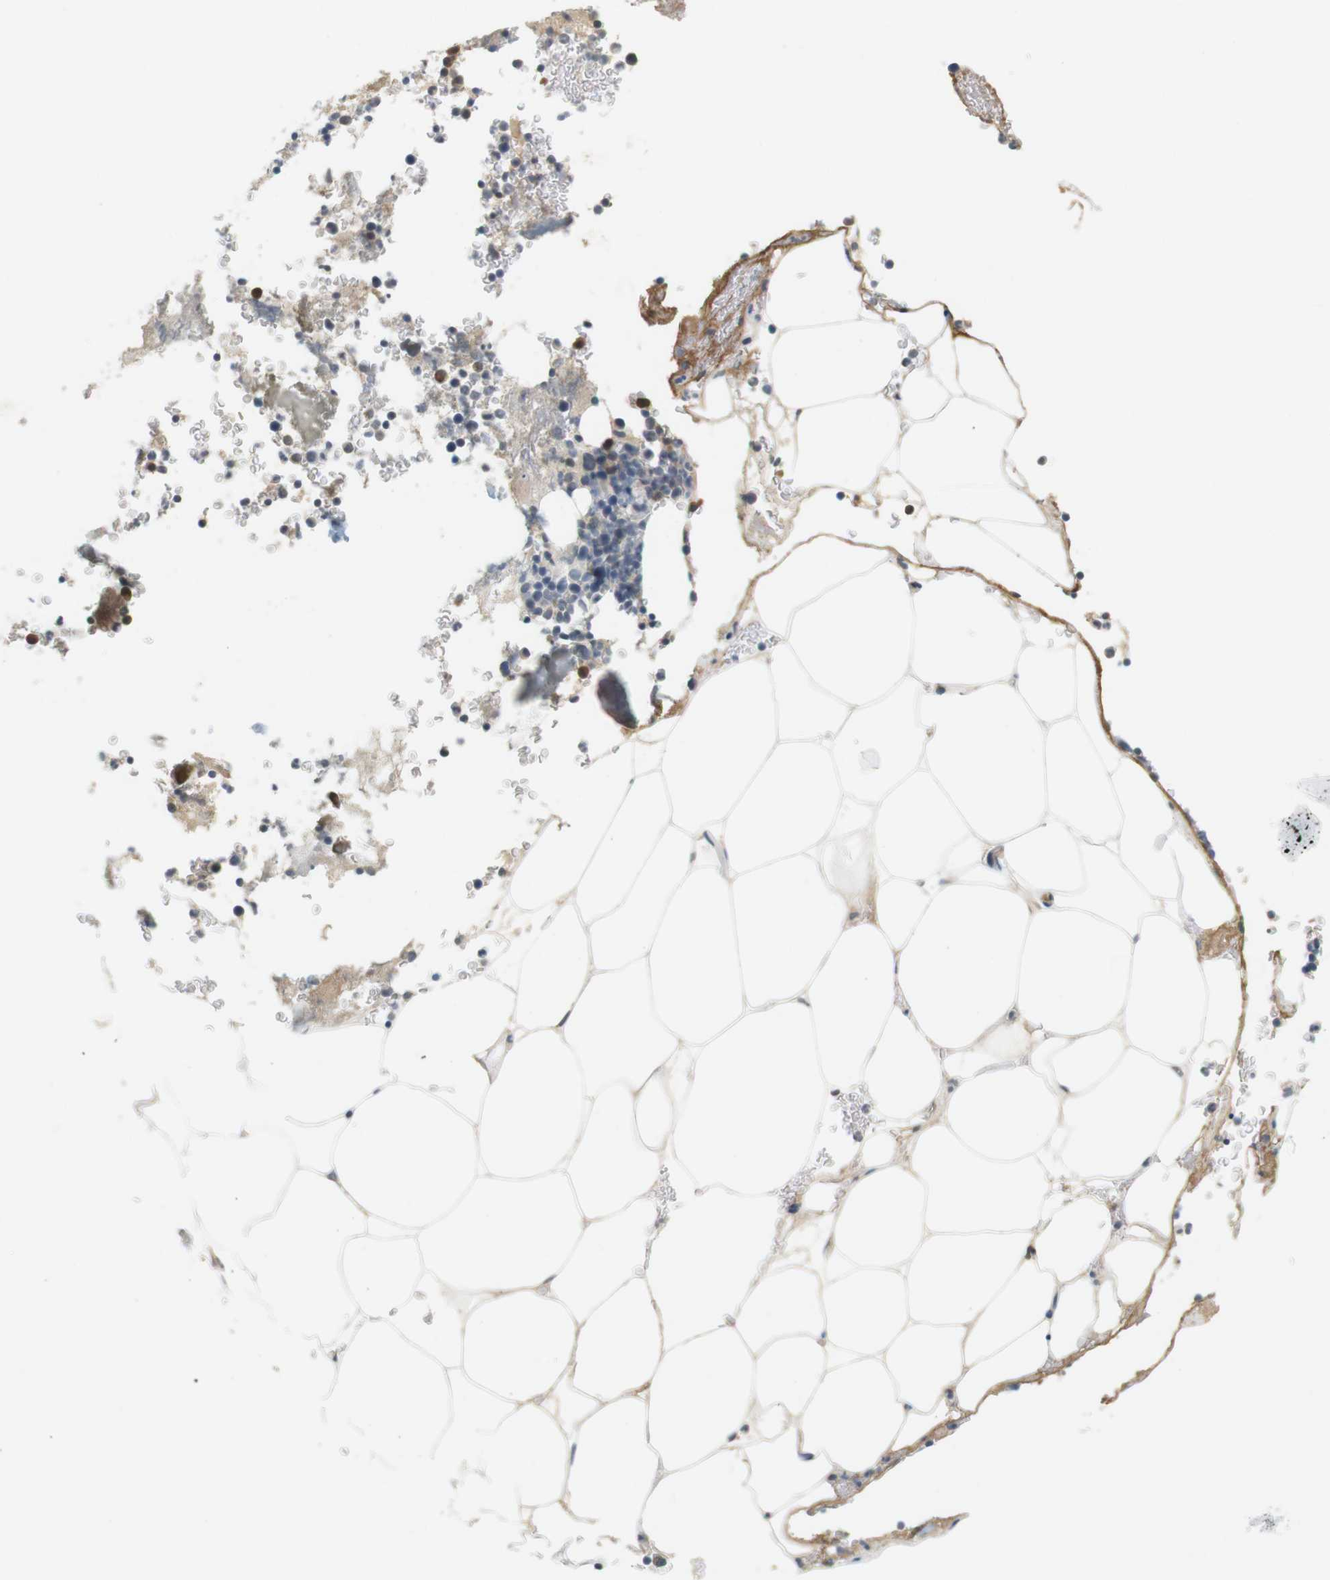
{"staining": {"intensity": "negative", "quantity": "none", "location": "none"}, "tissue": "bone marrow", "cell_type": "Hematopoietic cells", "image_type": "normal", "snomed": [{"axis": "morphology", "description": "Normal tissue, NOS"}, {"axis": "topography", "description": "Bone marrow"}], "caption": "Micrograph shows no protein positivity in hematopoietic cells of normal bone marrow. (Stains: DAB immunohistochemistry with hematoxylin counter stain, Microscopy: brightfield microscopy at high magnification).", "gene": "WNT7A", "patient": {"sex": "male"}}